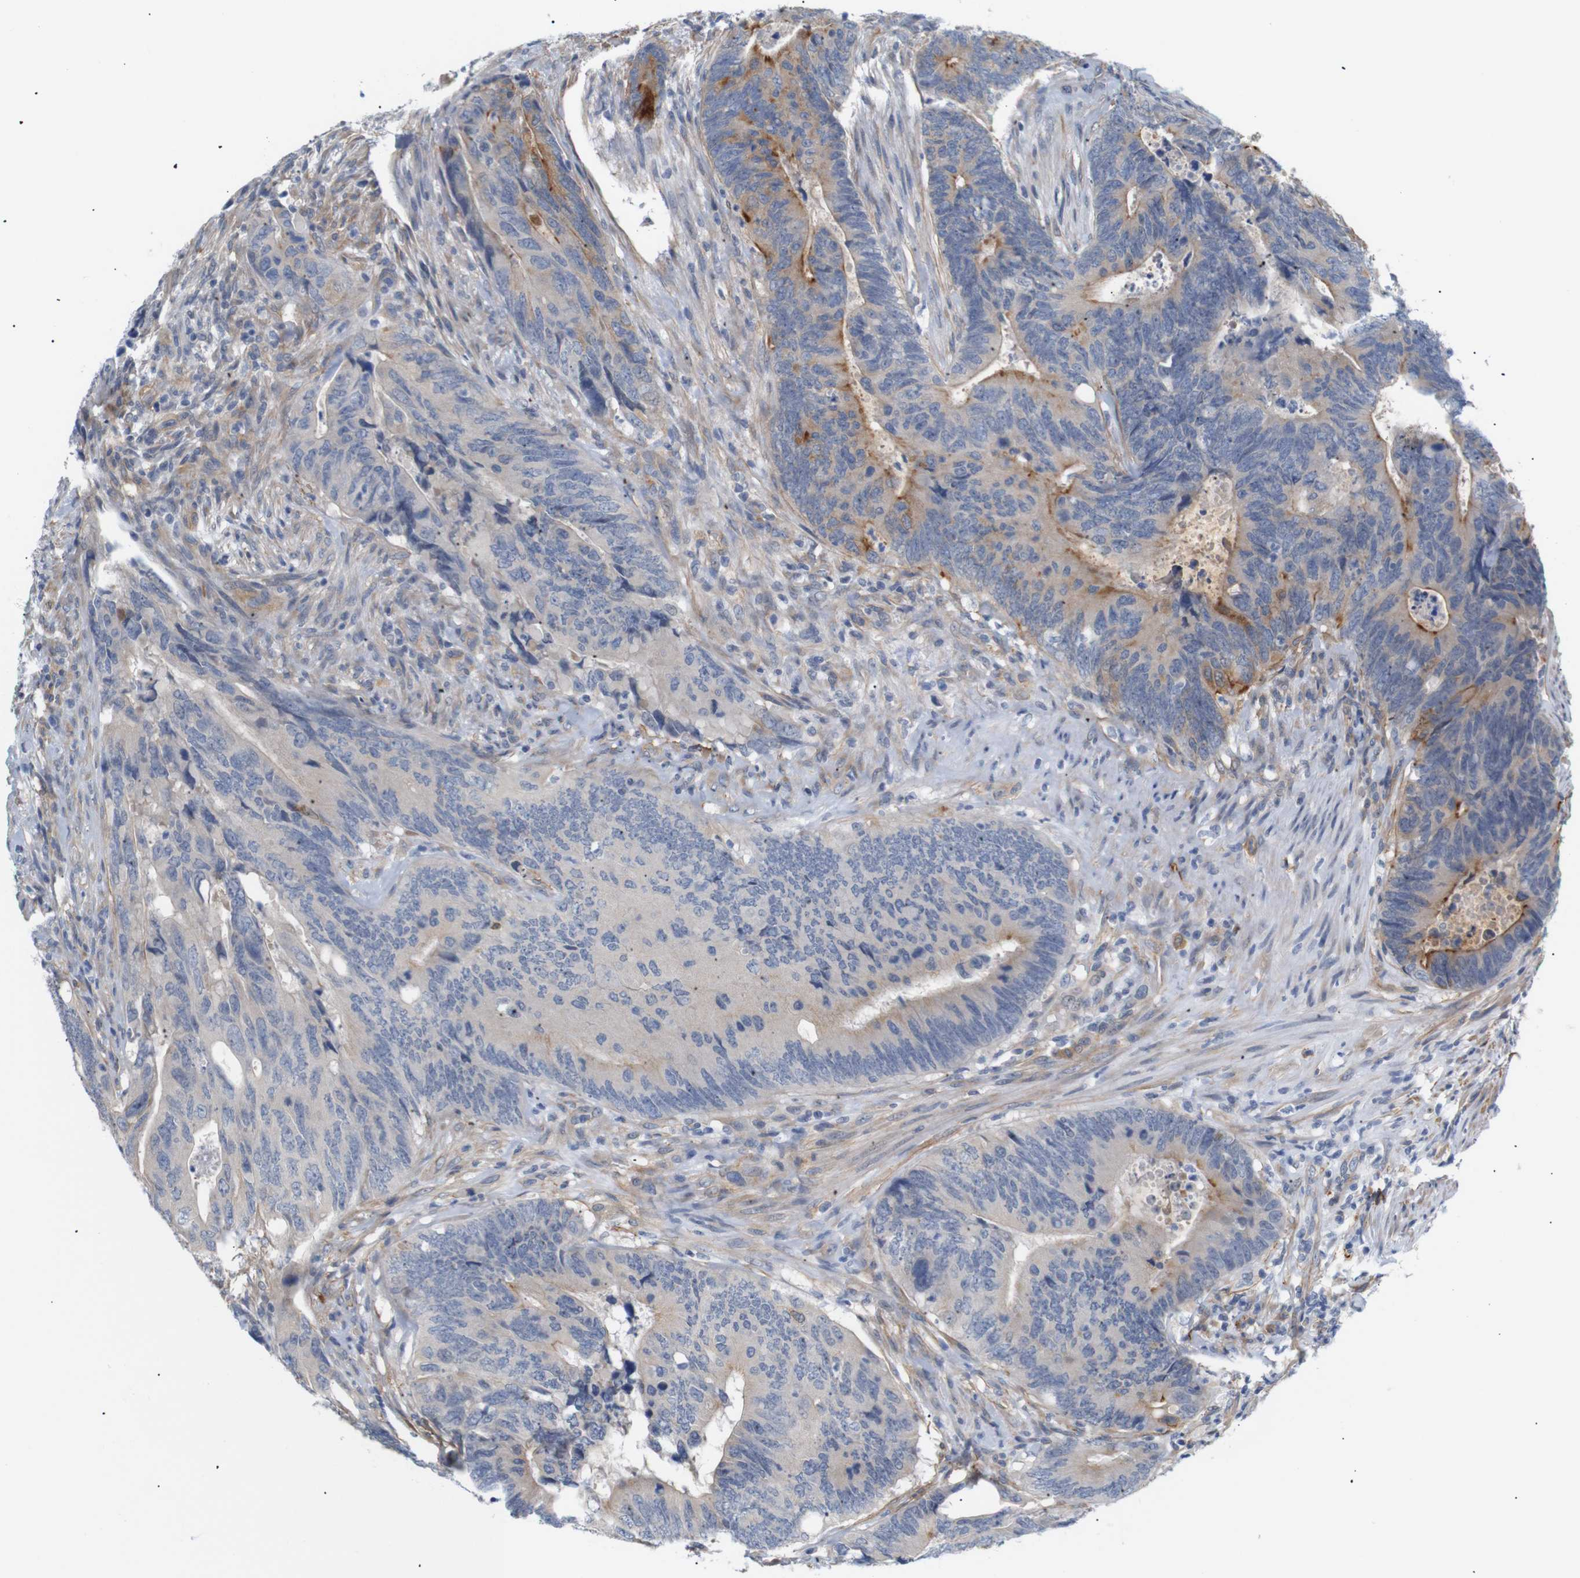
{"staining": {"intensity": "moderate", "quantity": "25%-75%", "location": "cytoplasmic/membranous"}, "tissue": "colorectal cancer", "cell_type": "Tumor cells", "image_type": "cancer", "snomed": [{"axis": "morphology", "description": "Normal tissue, NOS"}, {"axis": "morphology", "description": "Adenocarcinoma, NOS"}, {"axis": "topography", "description": "Colon"}], "caption": "Immunohistochemistry staining of adenocarcinoma (colorectal), which displays medium levels of moderate cytoplasmic/membranous staining in about 25%-75% of tumor cells indicating moderate cytoplasmic/membranous protein positivity. The staining was performed using DAB (3,3'-diaminobenzidine) (brown) for protein detection and nuclei were counterstained in hematoxylin (blue).", "gene": "STMN3", "patient": {"sex": "male", "age": 56}}